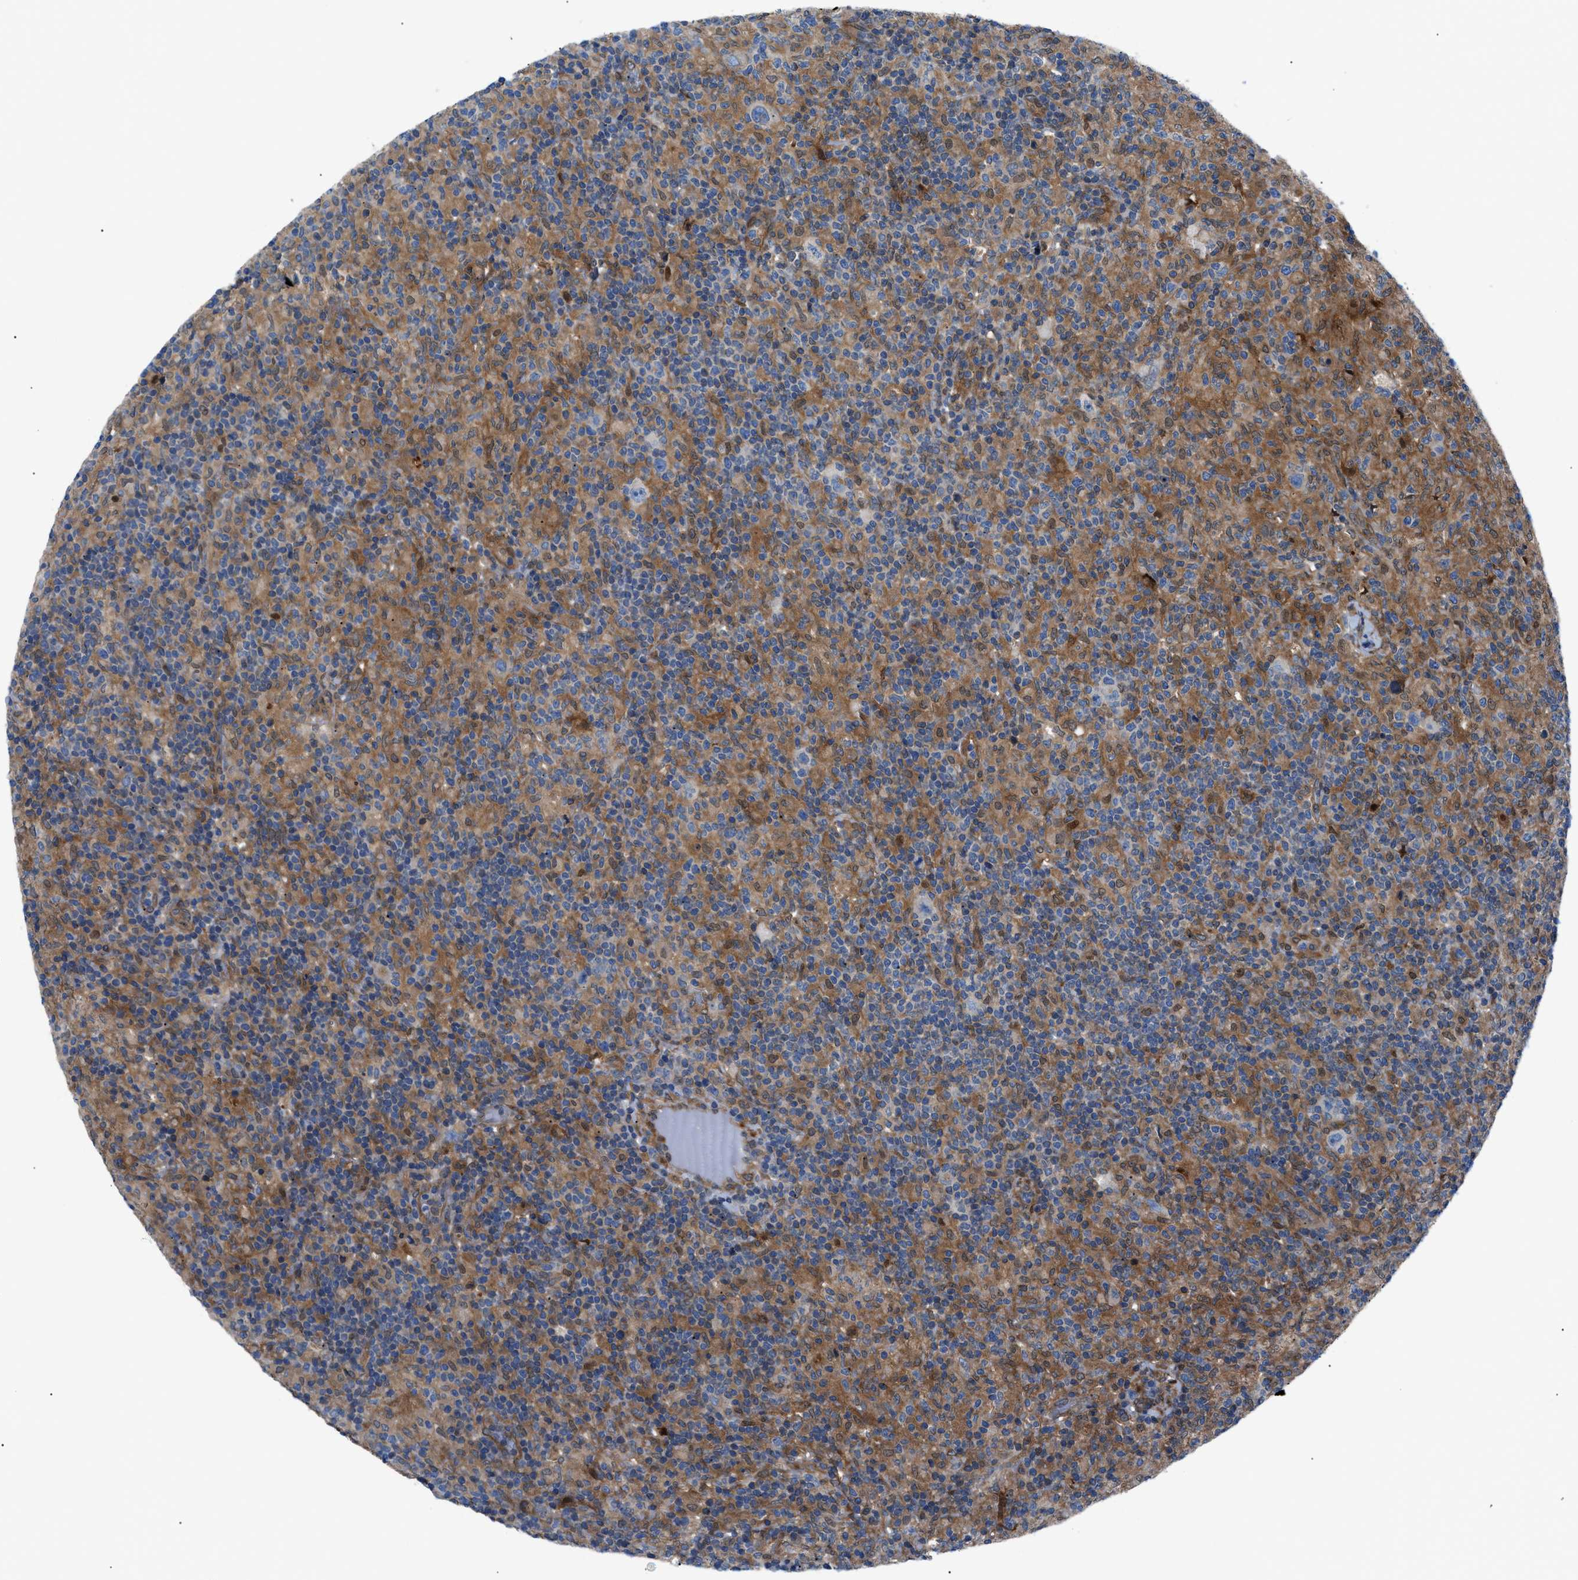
{"staining": {"intensity": "weak", "quantity": "<25%", "location": "cytoplasmic/membranous"}, "tissue": "lymphoma", "cell_type": "Tumor cells", "image_type": "cancer", "snomed": [{"axis": "morphology", "description": "Hodgkin's disease, NOS"}, {"axis": "topography", "description": "Lymph node"}], "caption": "This is an immunohistochemistry (IHC) histopathology image of lymphoma. There is no staining in tumor cells.", "gene": "DMAC1", "patient": {"sex": "male", "age": 70}}